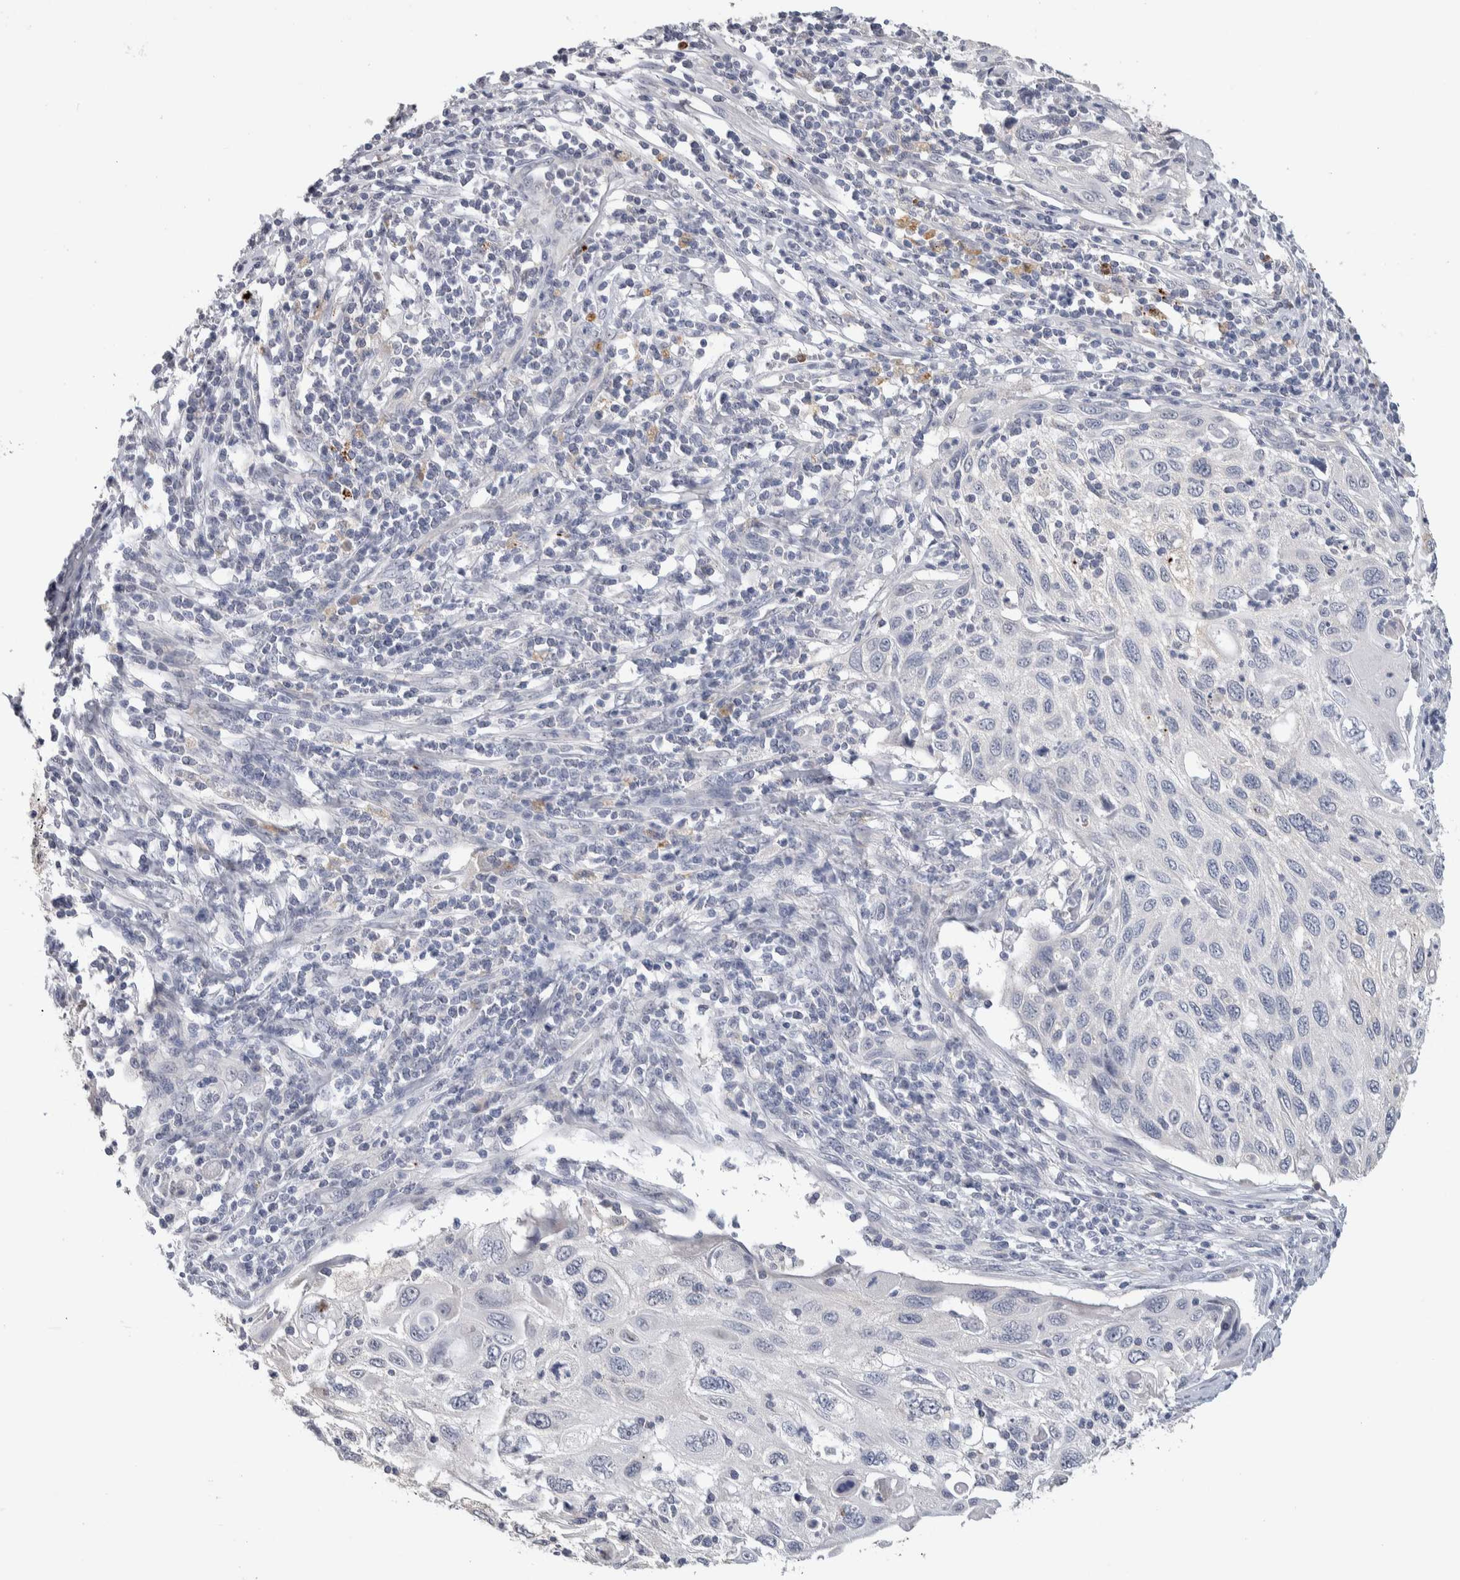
{"staining": {"intensity": "negative", "quantity": "none", "location": "none"}, "tissue": "cervical cancer", "cell_type": "Tumor cells", "image_type": "cancer", "snomed": [{"axis": "morphology", "description": "Squamous cell carcinoma, NOS"}, {"axis": "topography", "description": "Cervix"}], "caption": "Cervical cancer was stained to show a protein in brown. There is no significant positivity in tumor cells.", "gene": "TMEM102", "patient": {"sex": "female", "age": 70}}